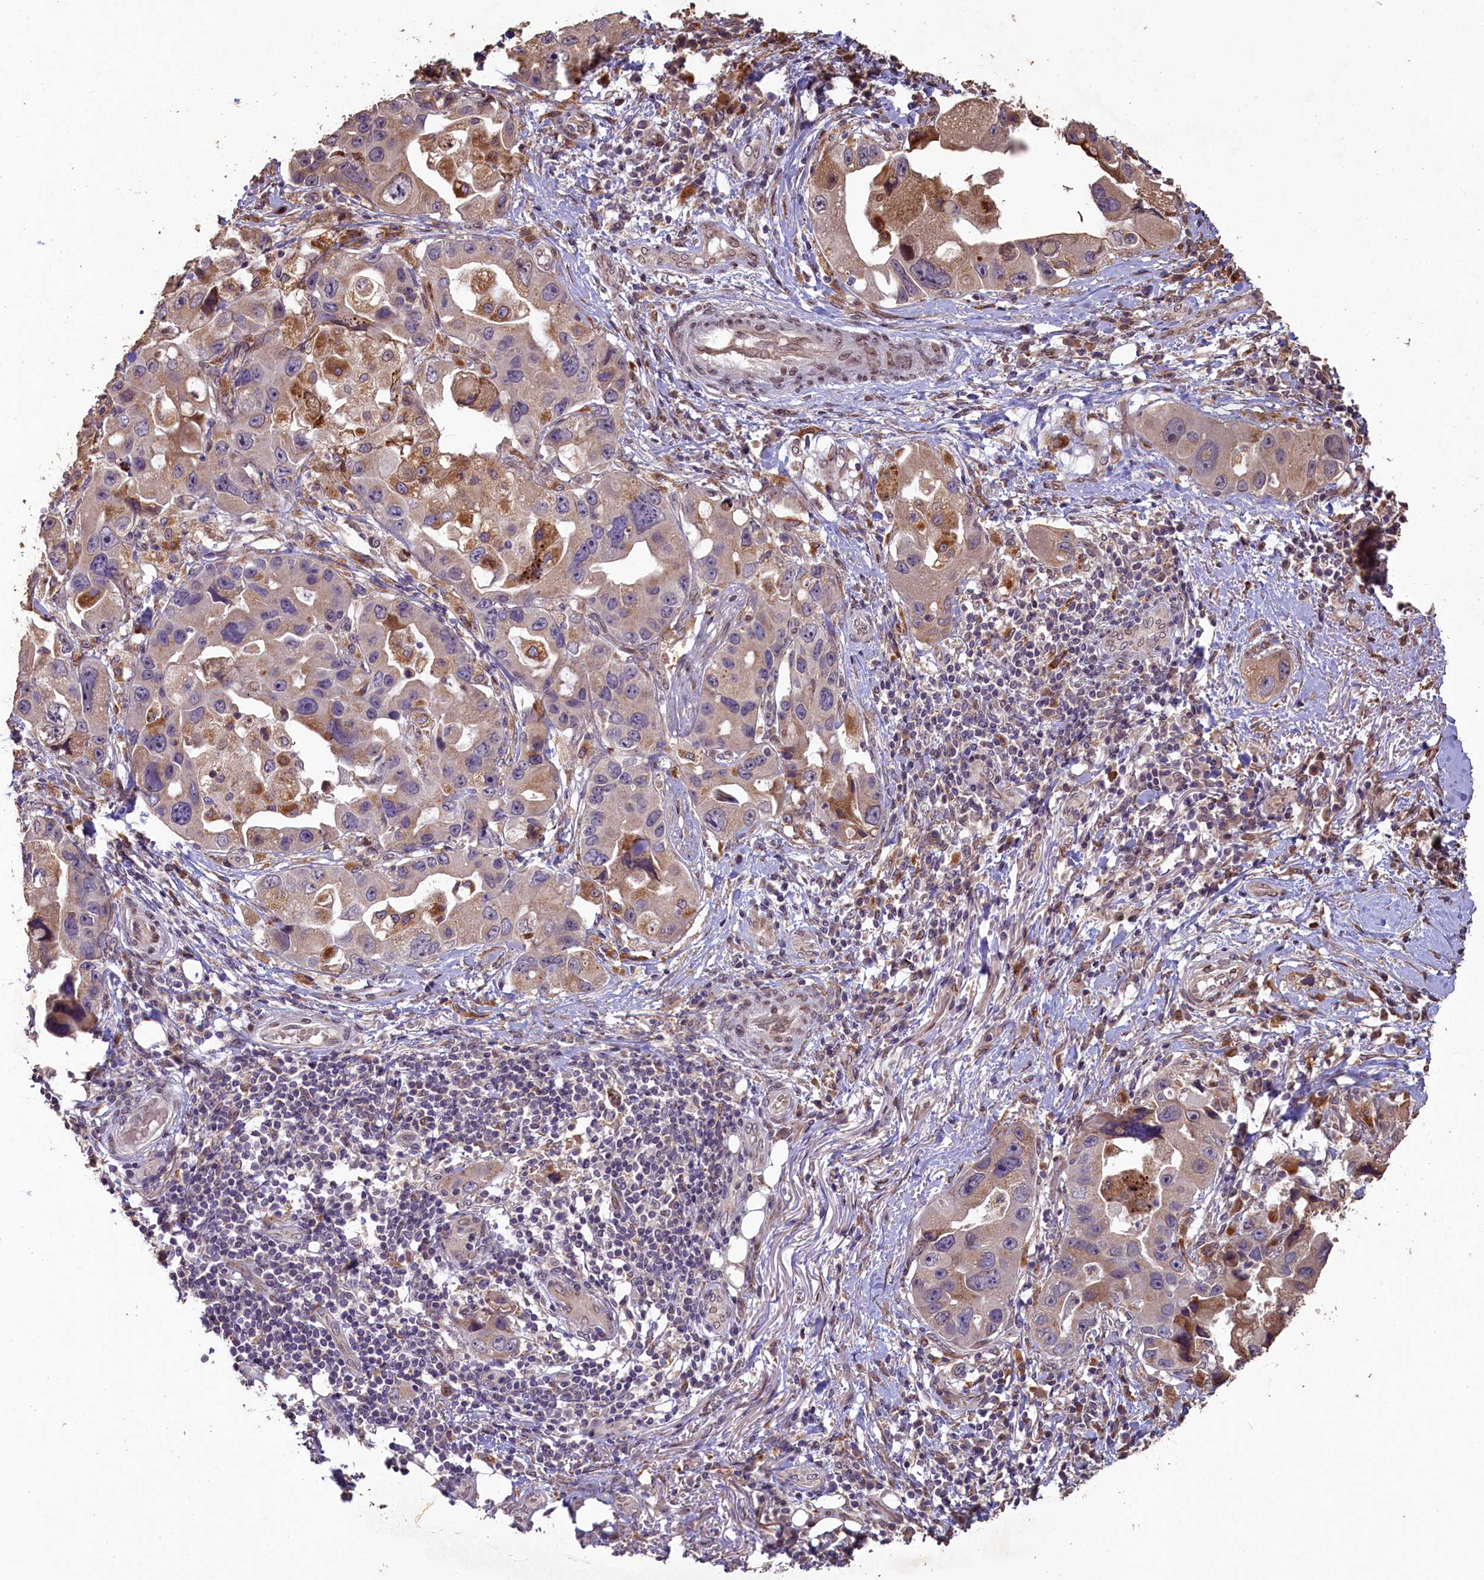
{"staining": {"intensity": "weak", "quantity": "25%-75%", "location": "cytoplasmic/membranous"}, "tissue": "lung cancer", "cell_type": "Tumor cells", "image_type": "cancer", "snomed": [{"axis": "morphology", "description": "Adenocarcinoma, NOS"}, {"axis": "topography", "description": "Lung"}], "caption": "Immunohistochemistry (IHC) of lung cancer (adenocarcinoma) demonstrates low levels of weak cytoplasmic/membranous staining in about 25%-75% of tumor cells.", "gene": "SLC38A7", "patient": {"sex": "female", "age": 54}}